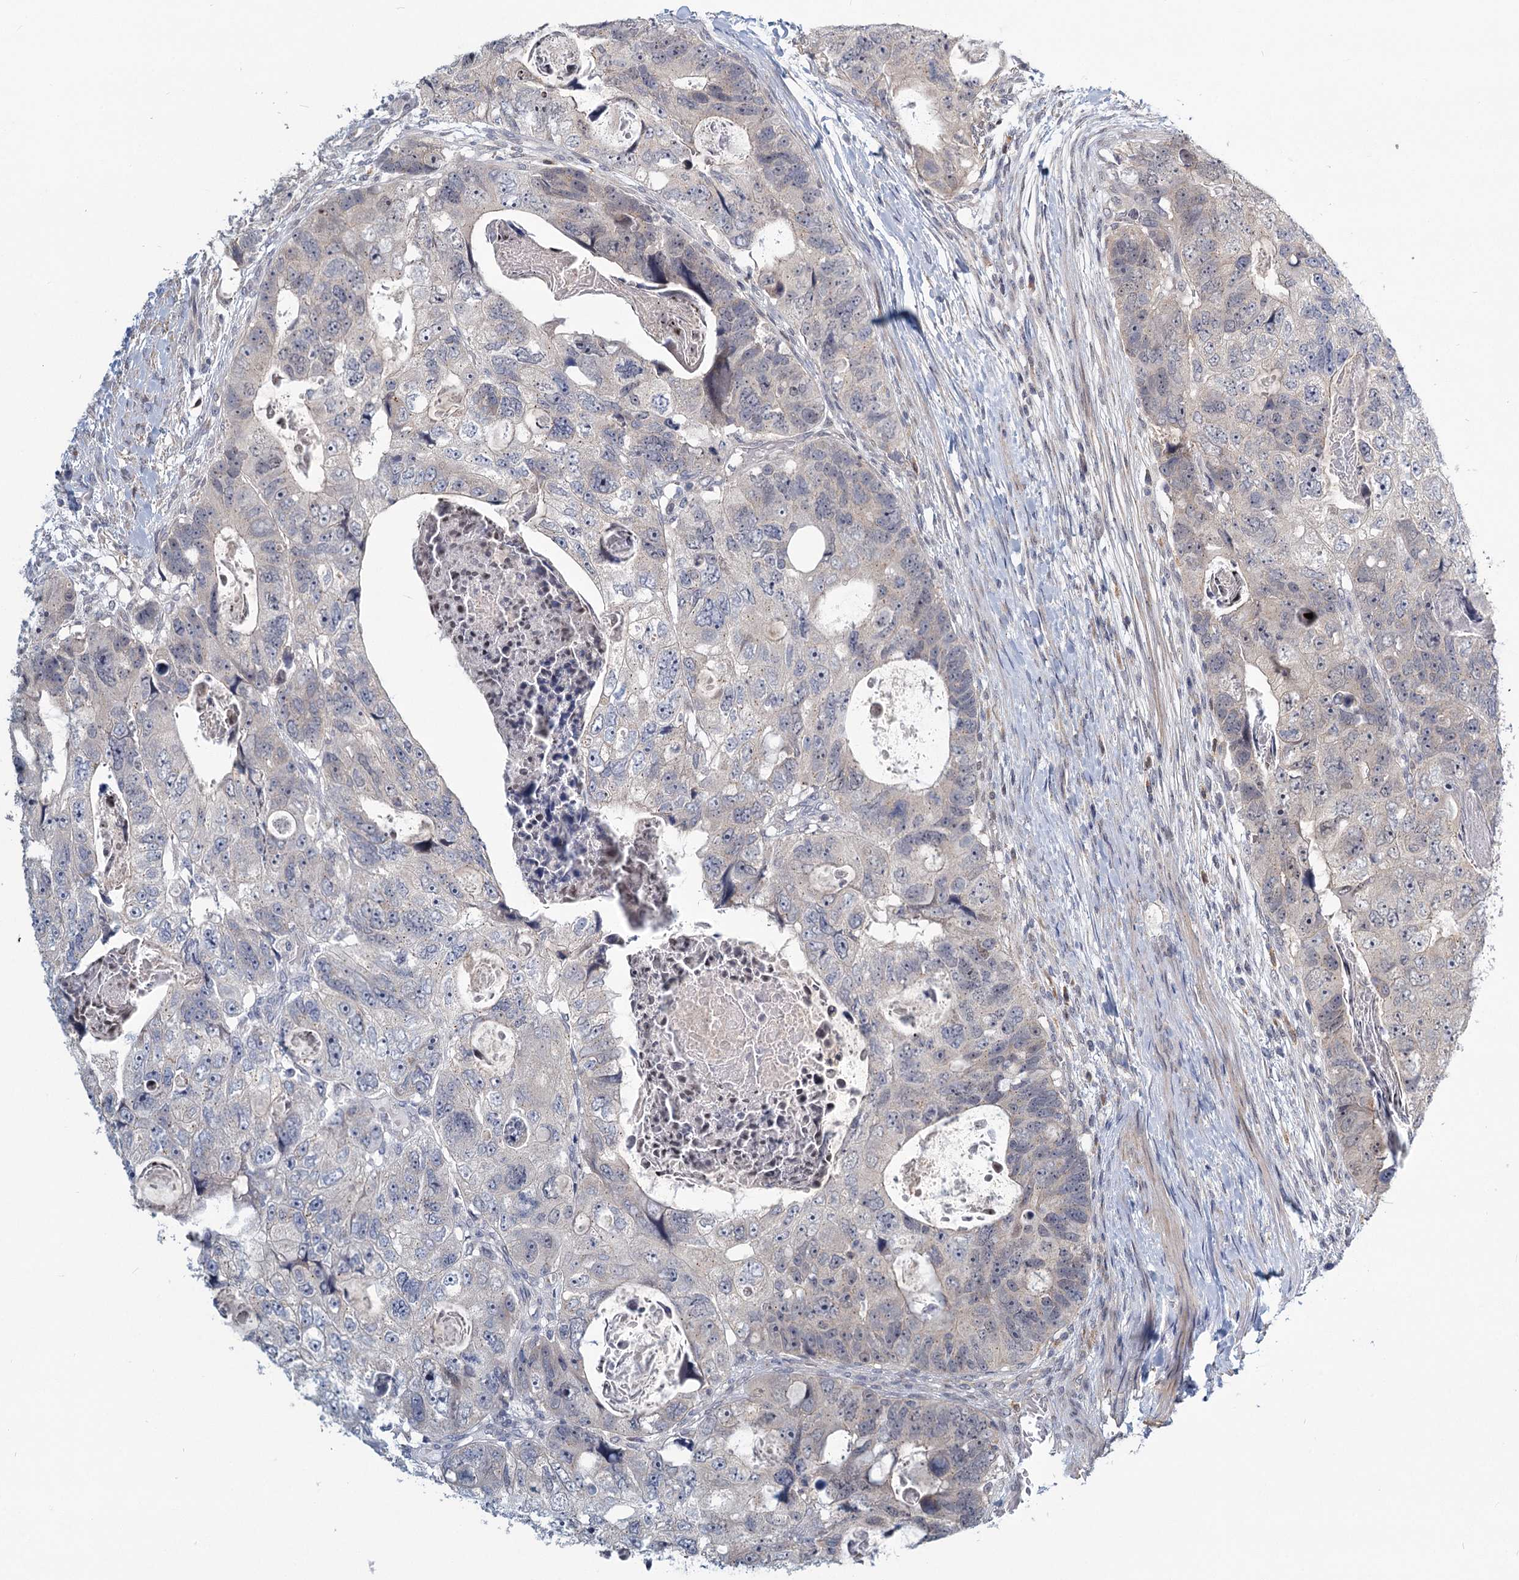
{"staining": {"intensity": "weak", "quantity": "<25%", "location": "cytoplasmic/membranous"}, "tissue": "colorectal cancer", "cell_type": "Tumor cells", "image_type": "cancer", "snomed": [{"axis": "morphology", "description": "Adenocarcinoma, NOS"}, {"axis": "topography", "description": "Rectum"}], "caption": "DAB immunohistochemical staining of human colorectal adenocarcinoma exhibits no significant positivity in tumor cells. (Brightfield microscopy of DAB immunohistochemistry at high magnification).", "gene": "STAP1", "patient": {"sex": "male", "age": 59}}